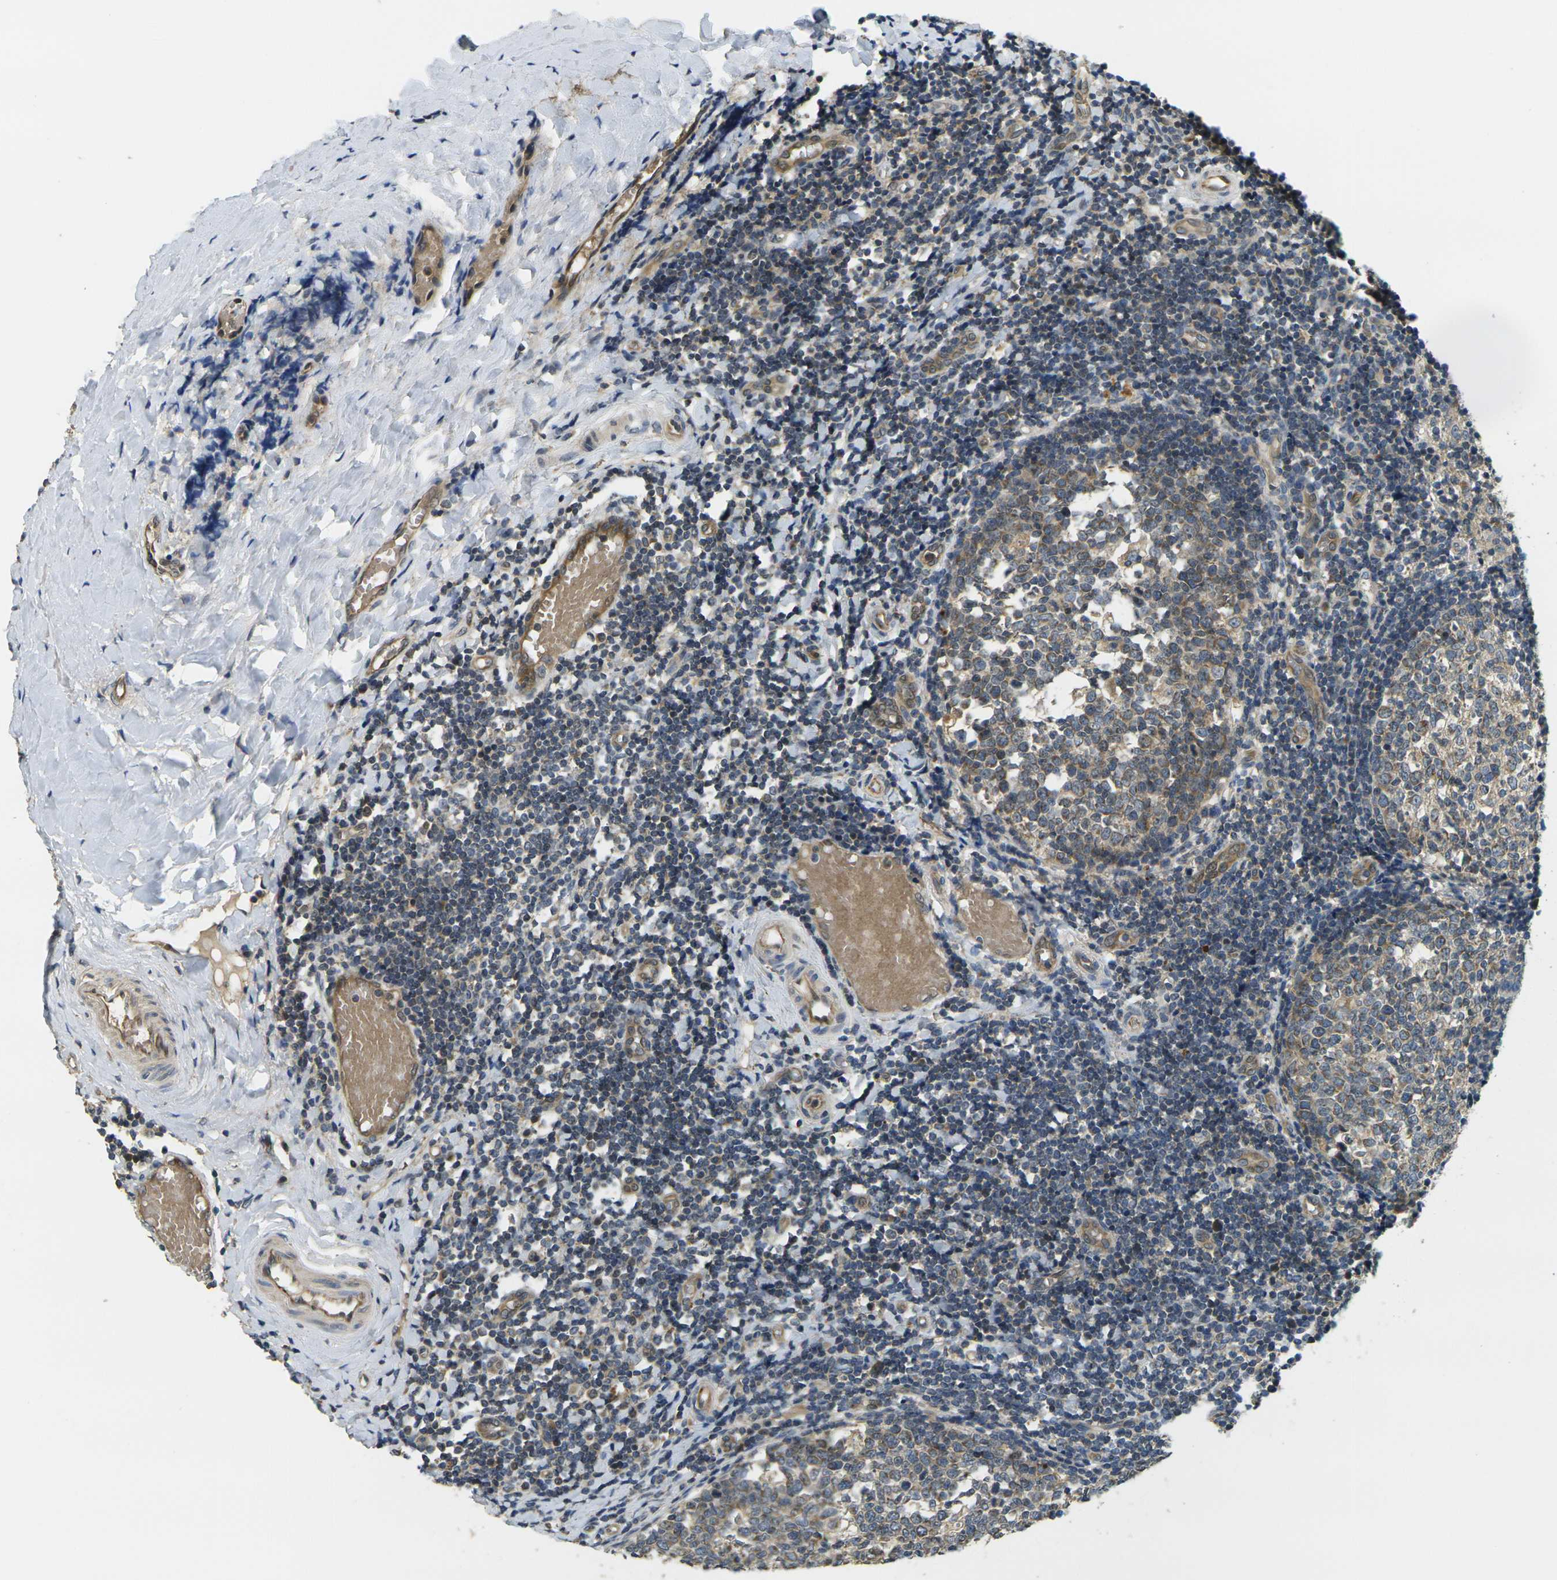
{"staining": {"intensity": "moderate", "quantity": "<25%", "location": "cytoplasmic/membranous"}, "tissue": "tonsil", "cell_type": "Germinal center cells", "image_type": "normal", "snomed": [{"axis": "morphology", "description": "Normal tissue, NOS"}, {"axis": "topography", "description": "Tonsil"}], "caption": "DAB (3,3'-diaminobenzidine) immunohistochemical staining of unremarkable human tonsil displays moderate cytoplasmic/membranous protein staining in approximately <25% of germinal center cells. Using DAB (3,3'-diaminobenzidine) (brown) and hematoxylin (blue) stains, captured at high magnification using brightfield microscopy.", "gene": "MINAR2", "patient": {"sex": "female", "age": 19}}